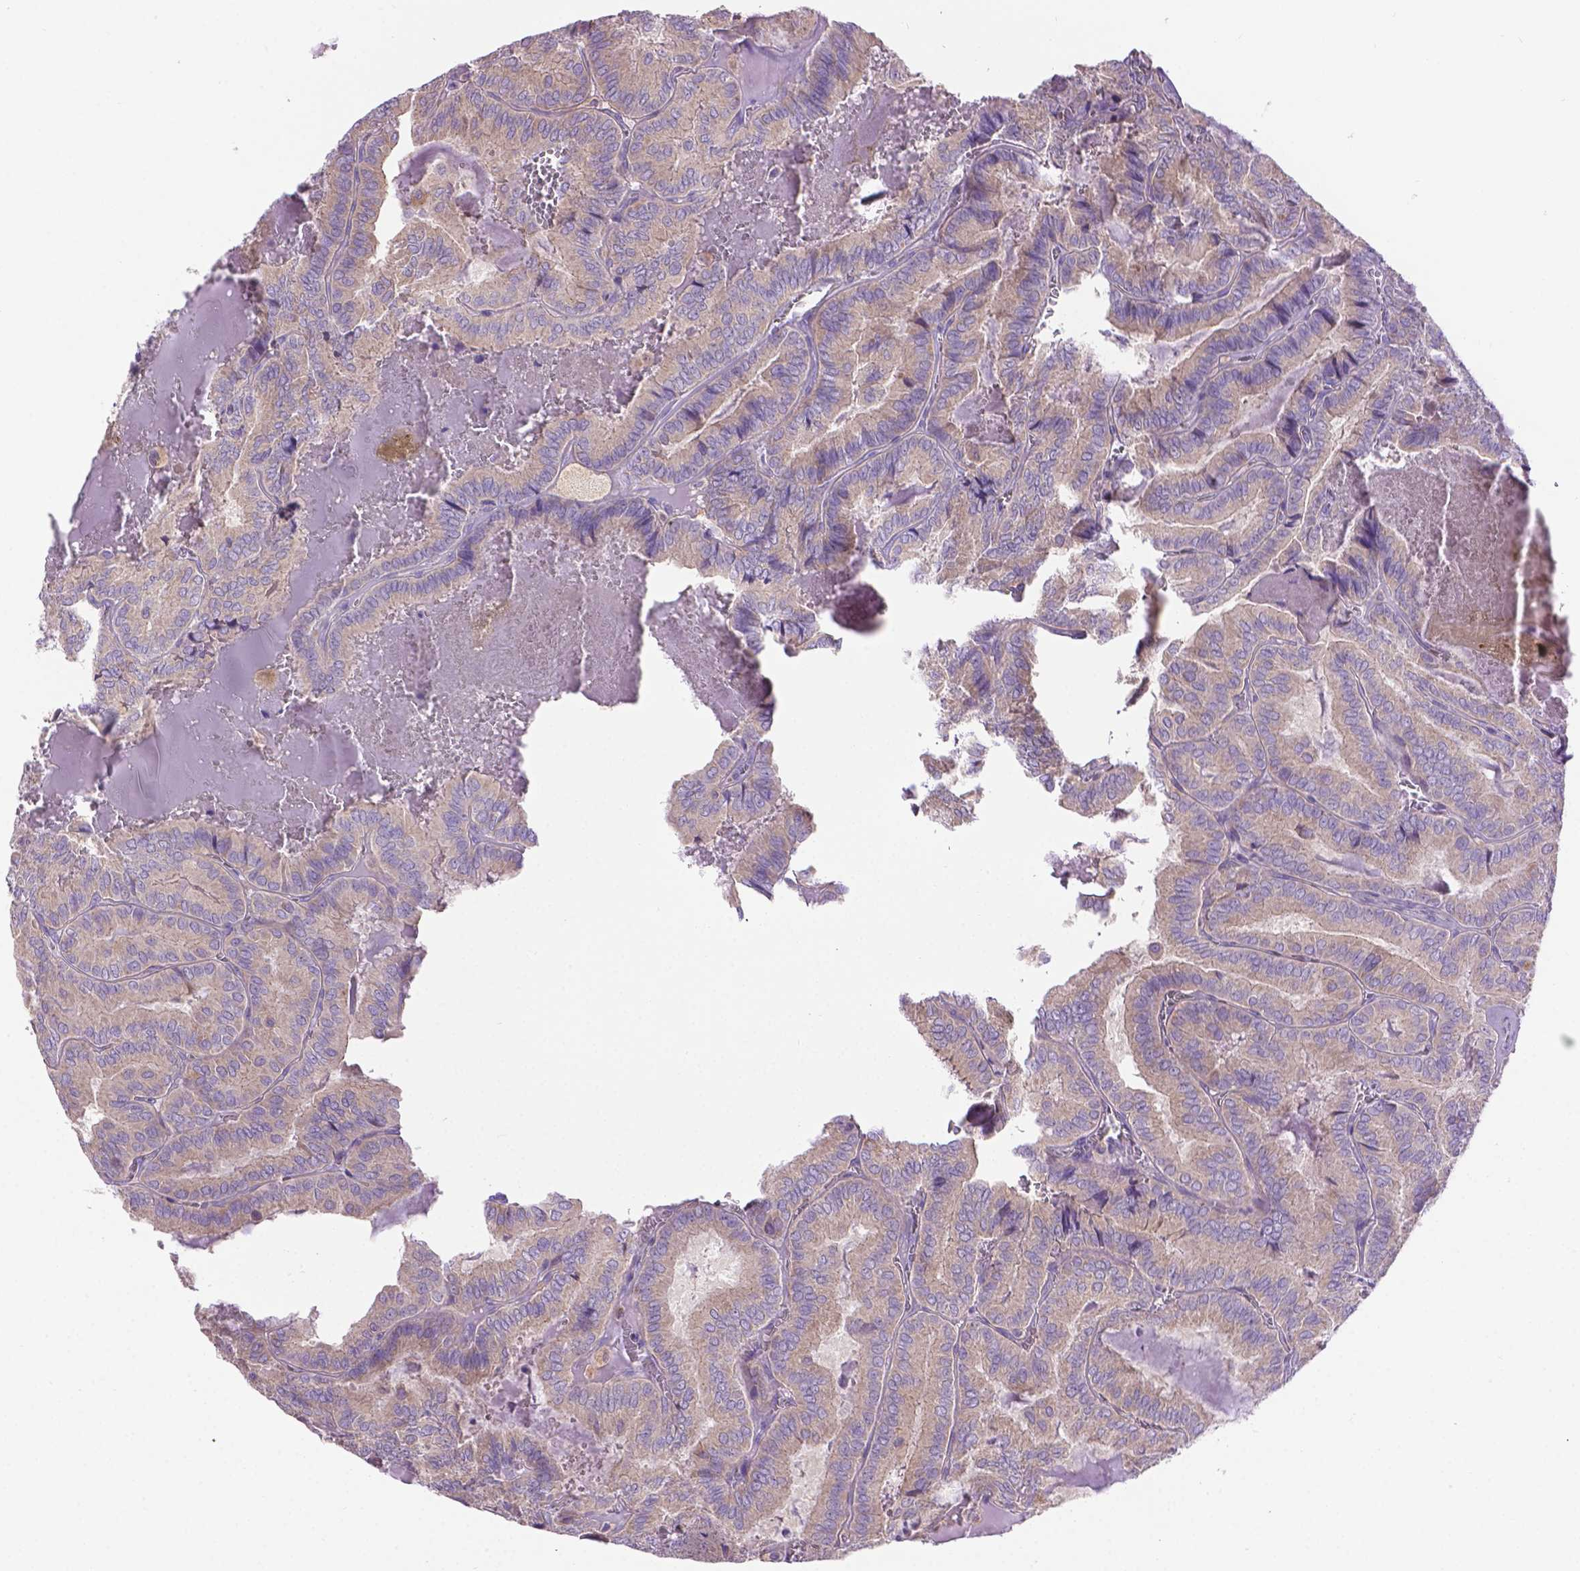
{"staining": {"intensity": "weak", "quantity": "25%-75%", "location": "cytoplasmic/membranous"}, "tissue": "thyroid cancer", "cell_type": "Tumor cells", "image_type": "cancer", "snomed": [{"axis": "morphology", "description": "Papillary adenocarcinoma, NOS"}, {"axis": "topography", "description": "Thyroid gland"}], "caption": "This is an image of immunohistochemistry (IHC) staining of thyroid papillary adenocarcinoma, which shows weak positivity in the cytoplasmic/membranous of tumor cells.", "gene": "CDH7", "patient": {"sex": "female", "age": 75}}